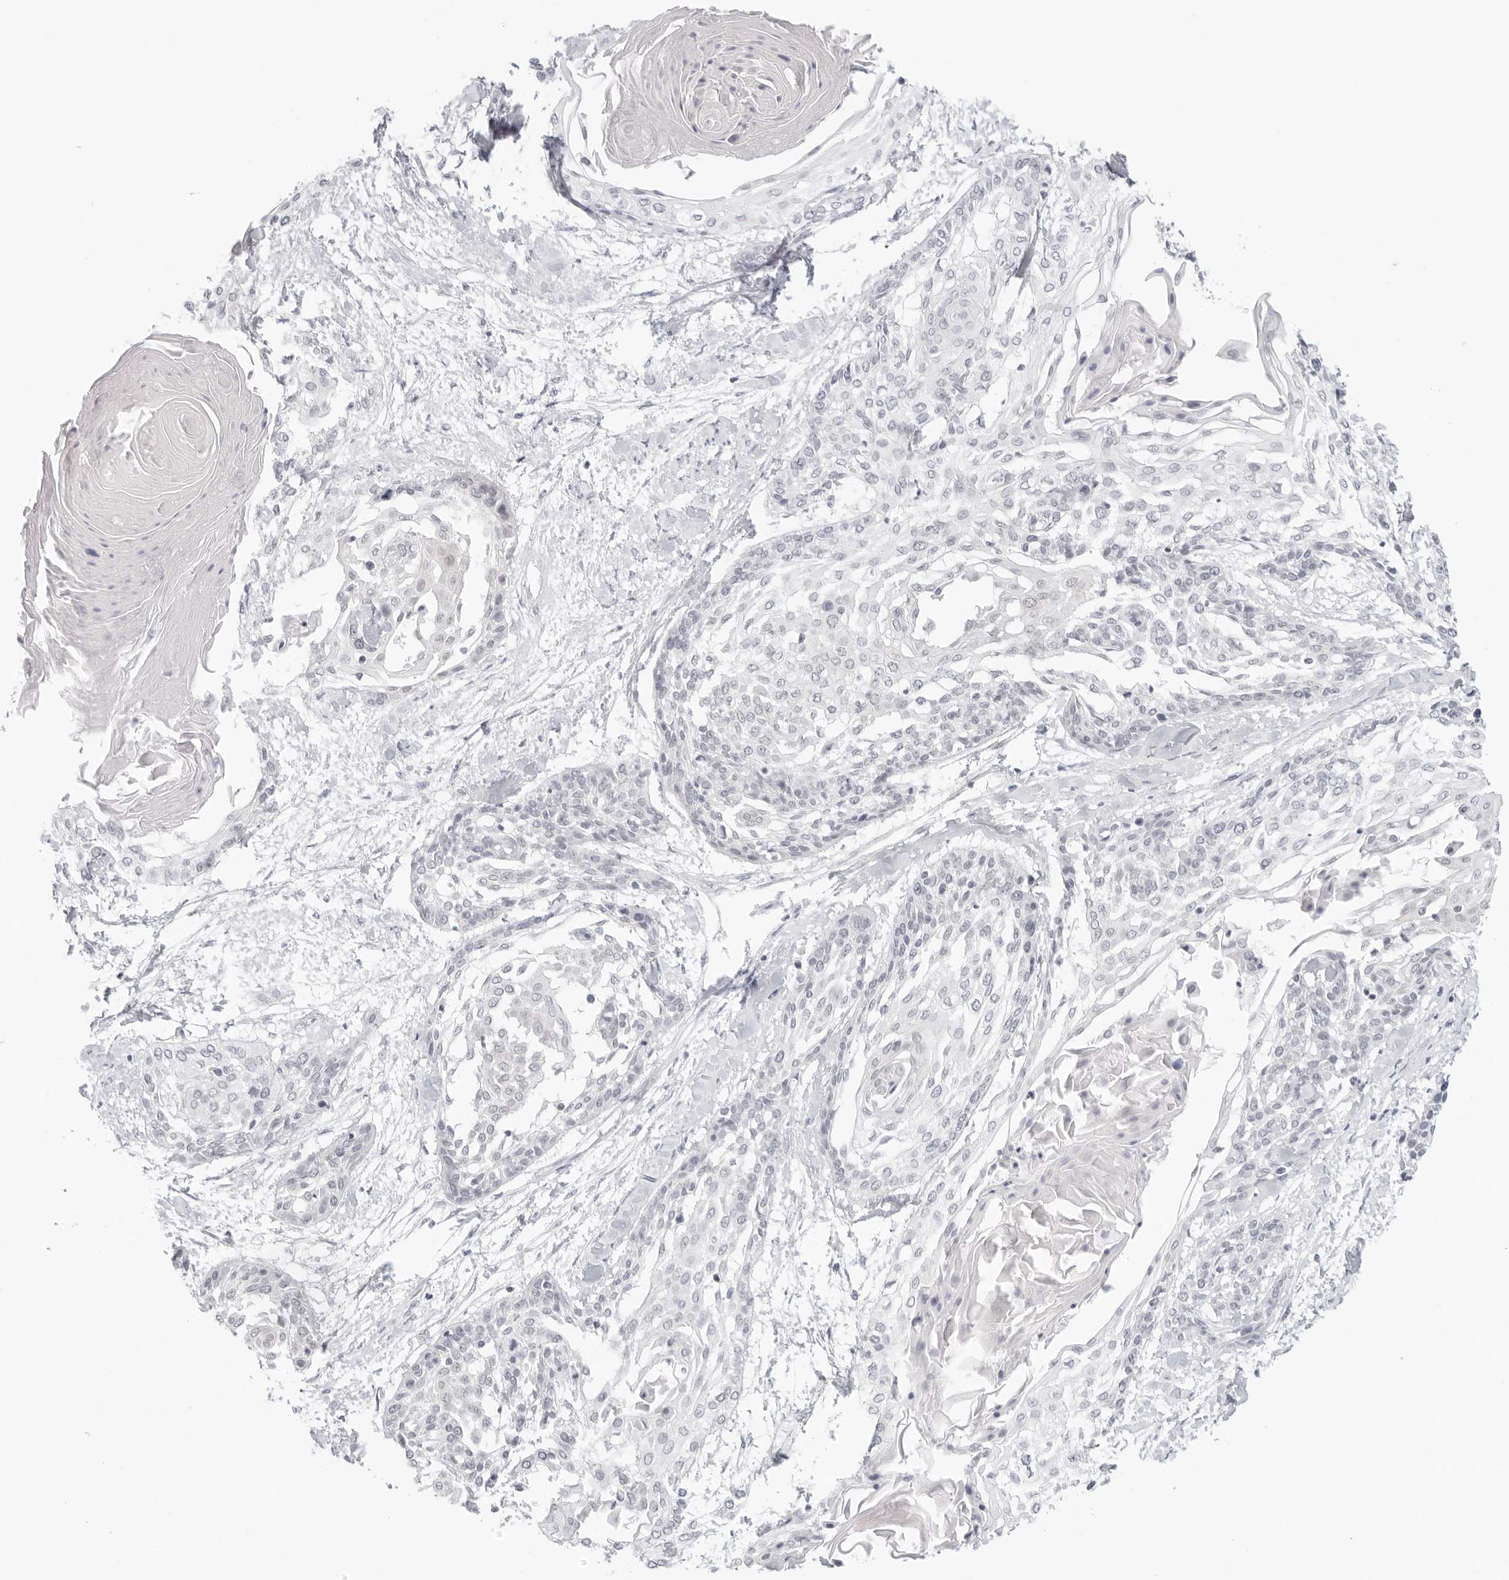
{"staining": {"intensity": "negative", "quantity": "none", "location": "none"}, "tissue": "cervical cancer", "cell_type": "Tumor cells", "image_type": "cancer", "snomed": [{"axis": "morphology", "description": "Squamous cell carcinoma, NOS"}, {"axis": "topography", "description": "Cervix"}], "caption": "An immunohistochemistry (IHC) histopathology image of cervical cancer is shown. There is no staining in tumor cells of cervical cancer.", "gene": "MED18", "patient": {"sex": "female", "age": 57}}